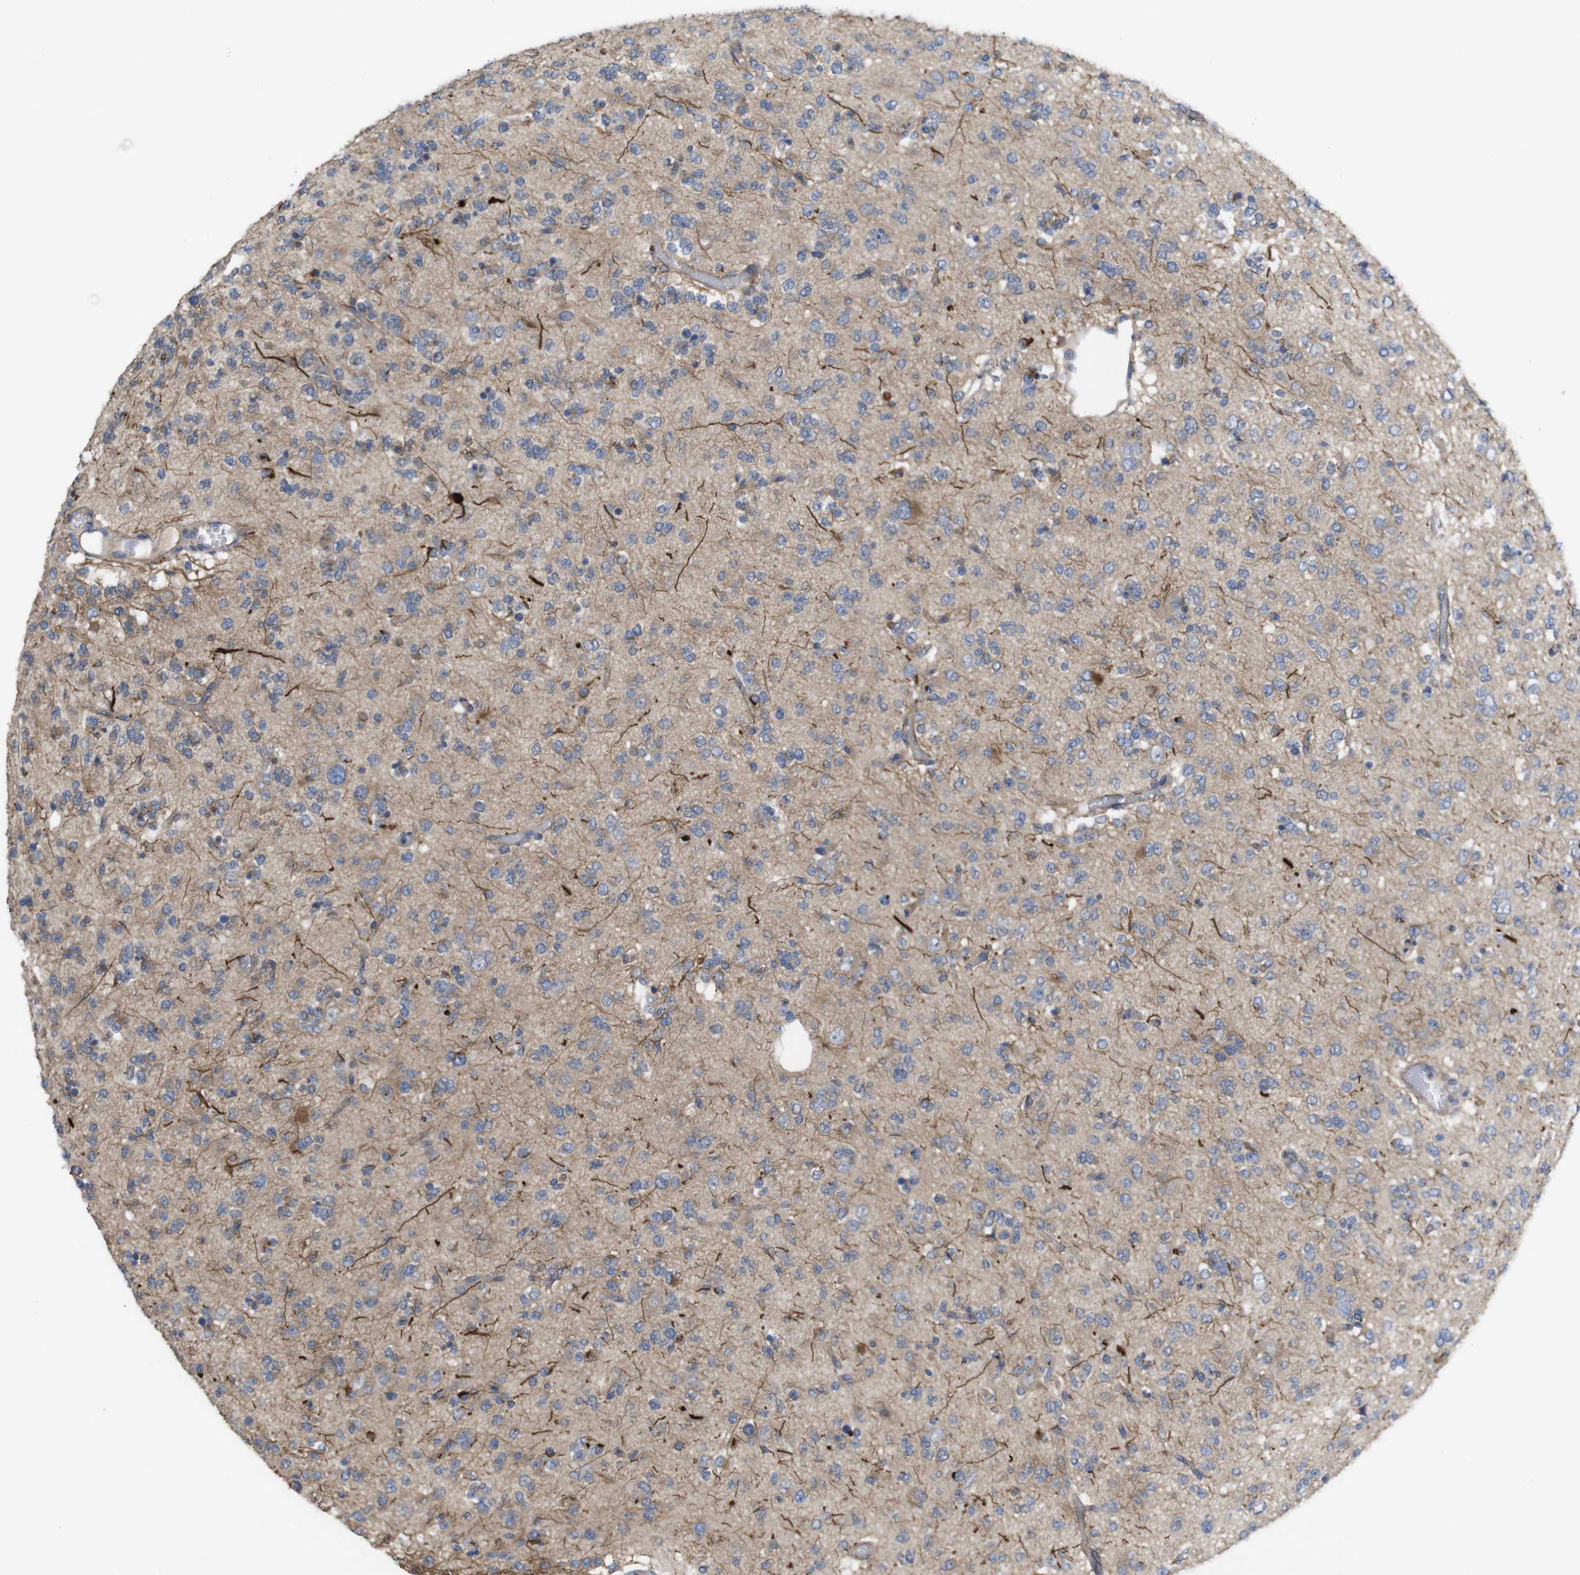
{"staining": {"intensity": "moderate", "quantity": "<25%", "location": "cytoplasmic/membranous"}, "tissue": "glioma", "cell_type": "Tumor cells", "image_type": "cancer", "snomed": [{"axis": "morphology", "description": "Glioma, malignant, Low grade"}, {"axis": "topography", "description": "Brain"}], "caption": "Immunohistochemistry image of neoplastic tissue: human malignant glioma (low-grade) stained using IHC exhibits low levels of moderate protein expression localized specifically in the cytoplasmic/membranous of tumor cells, appearing as a cytoplasmic/membranous brown color.", "gene": "KIDINS220", "patient": {"sex": "male", "age": 38}}